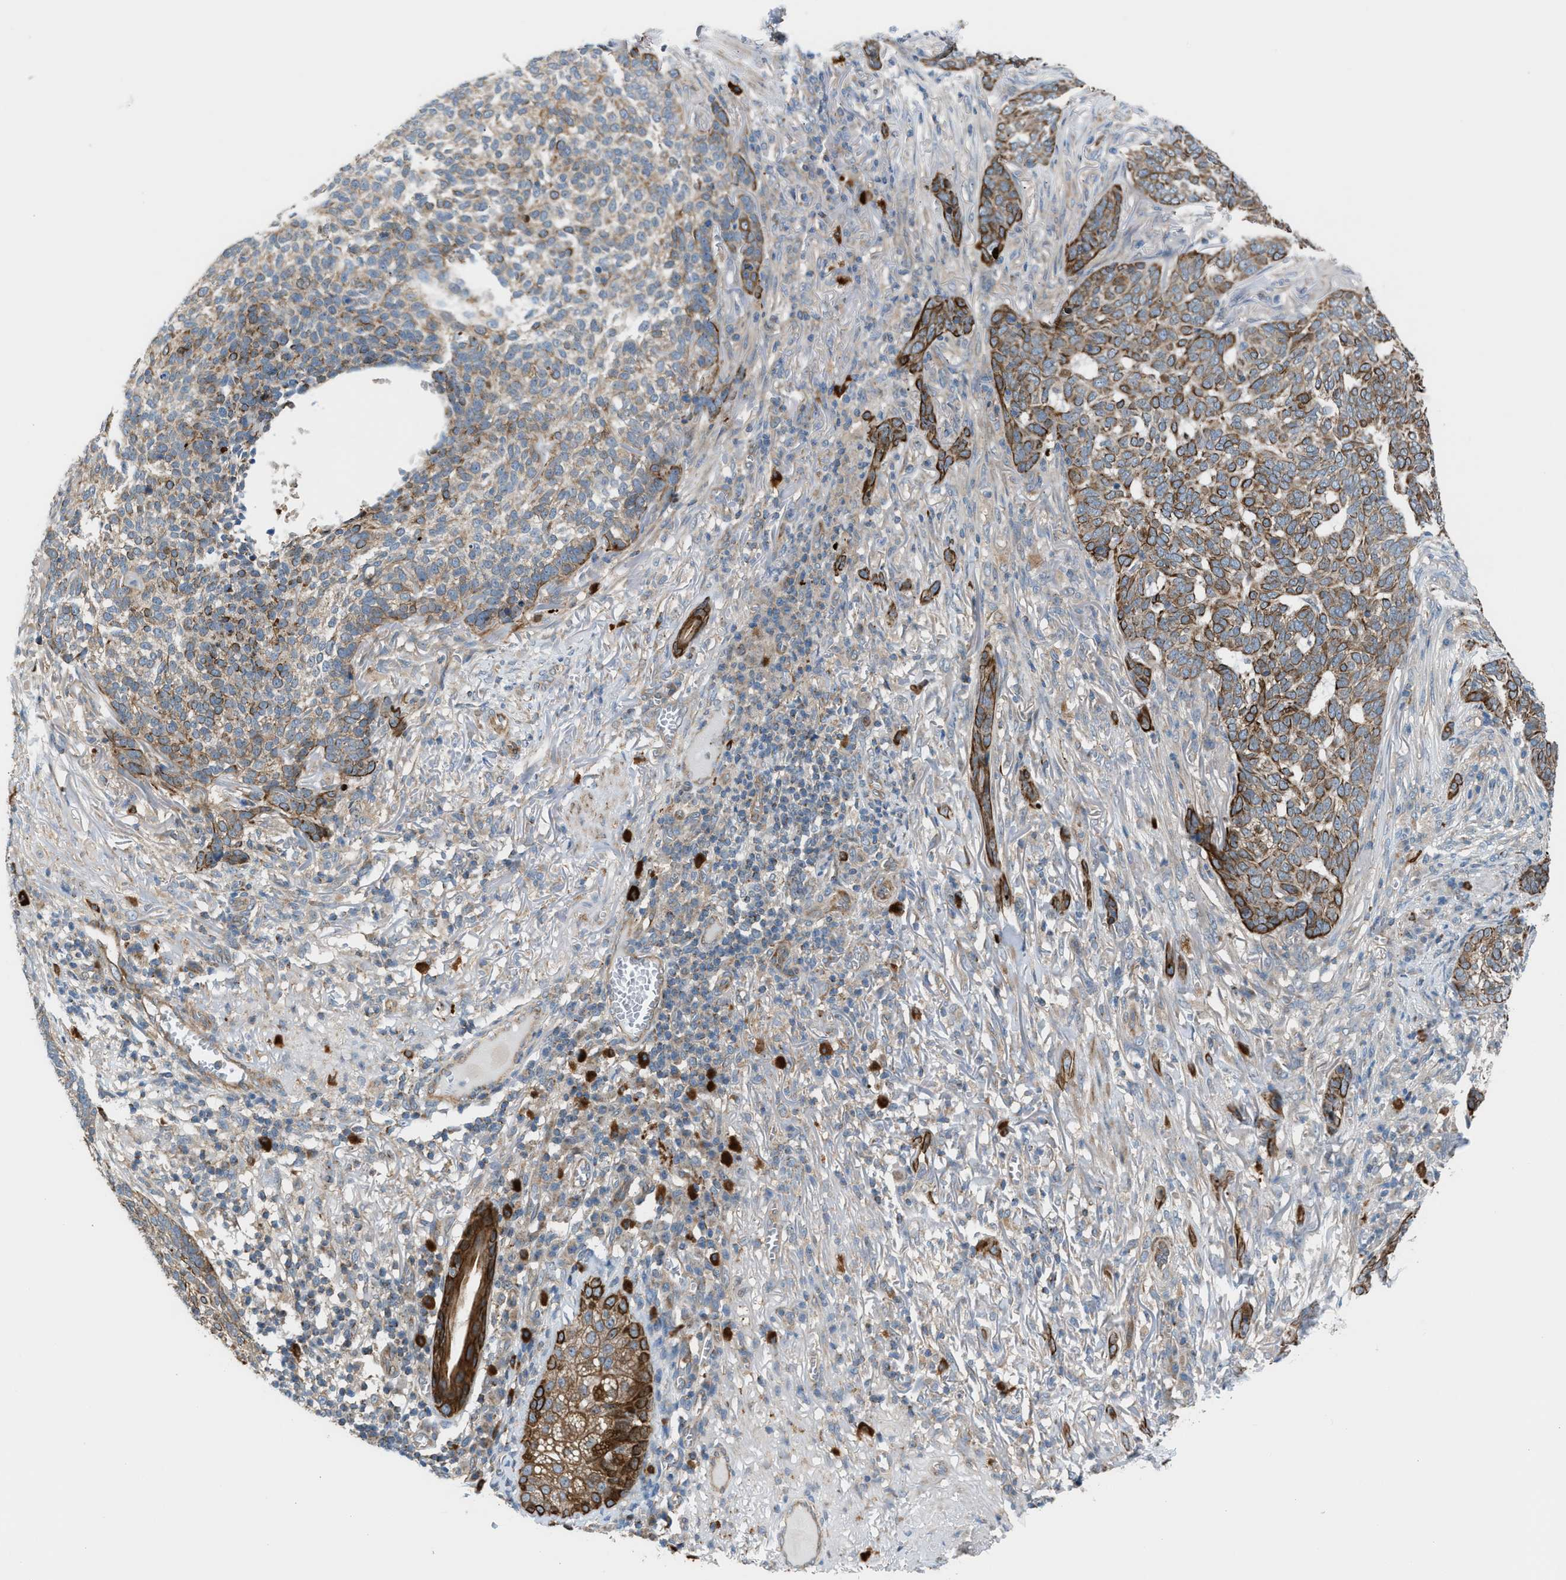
{"staining": {"intensity": "moderate", "quantity": ">75%", "location": "cytoplasmic/membranous"}, "tissue": "skin cancer", "cell_type": "Tumor cells", "image_type": "cancer", "snomed": [{"axis": "morphology", "description": "Basal cell carcinoma"}, {"axis": "topography", "description": "Skin"}], "caption": "Human skin cancer stained for a protein (brown) exhibits moderate cytoplasmic/membranous positive staining in about >75% of tumor cells.", "gene": "PDCL", "patient": {"sex": "male", "age": 85}}